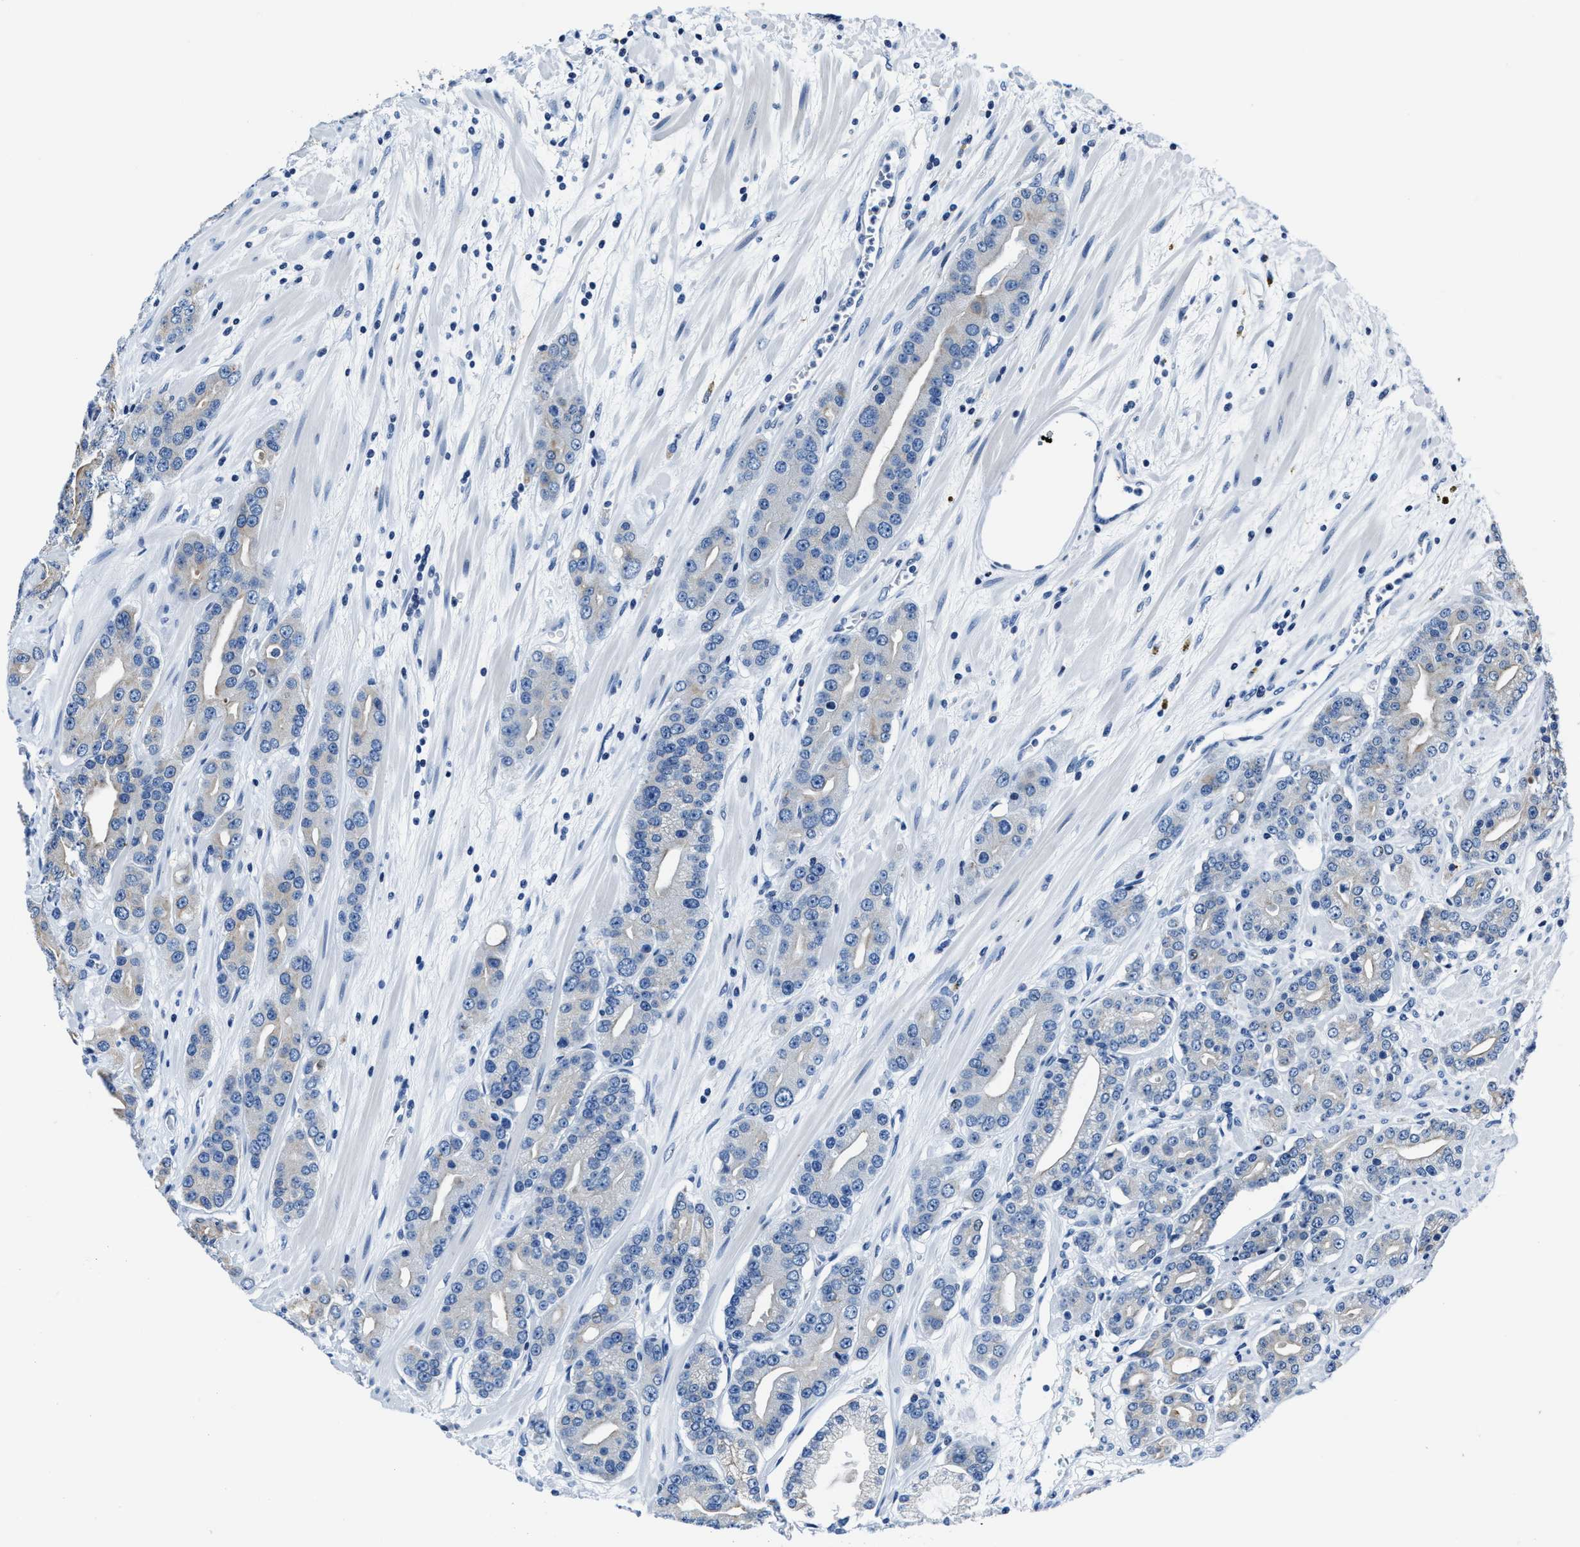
{"staining": {"intensity": "negative", "quantity": "none", "location": "none"}, "tissue": "prostate cancer", "cell_type": "Tumor cells", "image_type": "cancer", "snomed": [{"axis": "morphology", "description": "Adenocarcinoma, High grade"}, {"axis": "topography", "description": "Prostate"}], "caption": "Photomicrograph shows no significant protein expression in tumor cells of high-grade adenocarcinoma (prostate).", "gene": "ASZ1", "patient": {"sex": "male", "age": 71}}